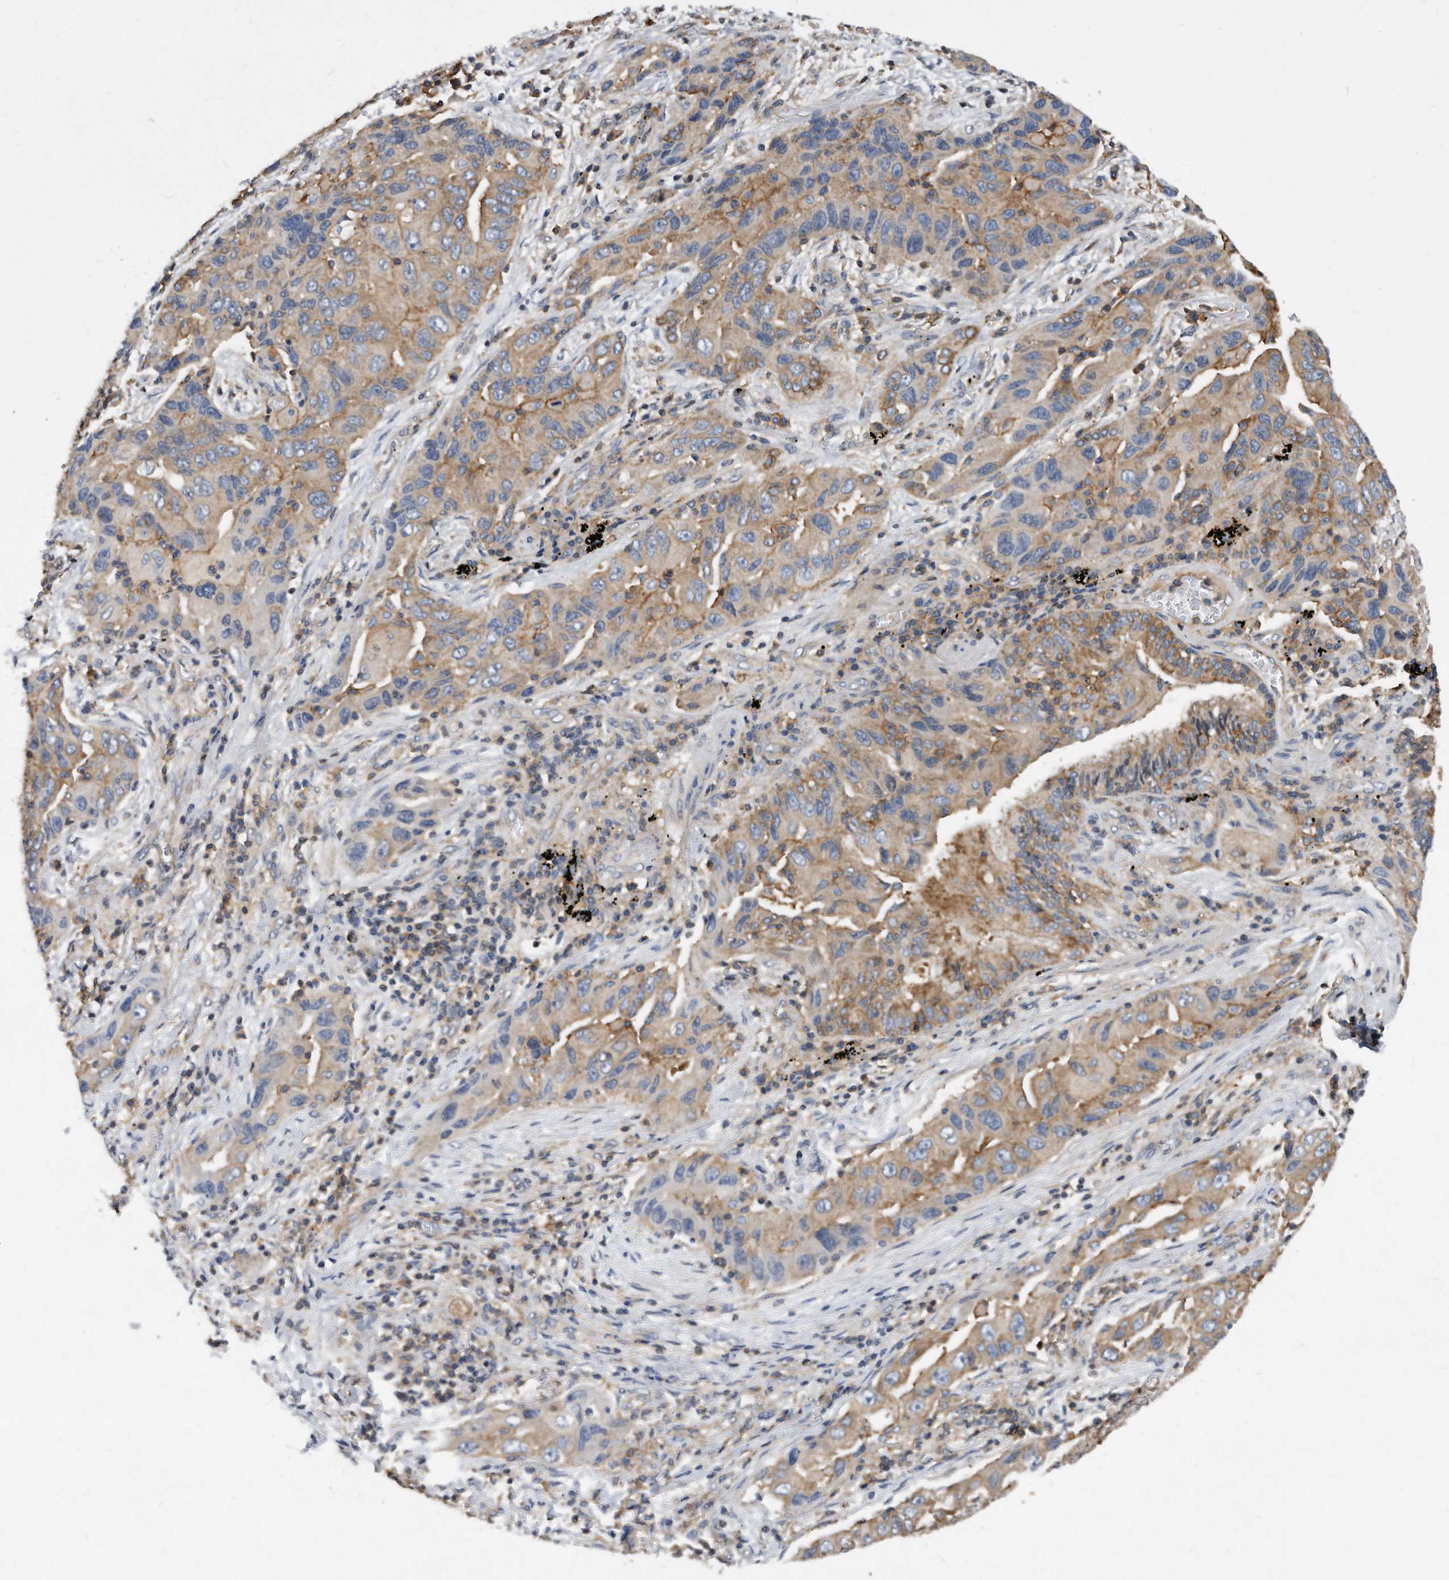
{"staining": {"intensity": "weak", "quantity": "25%-75%", "location": "cytoplasmic/membranous"}, "tissue": "lung cancer", "cell_type": "Tumor cells", "image_type": "cancer", "snomed": [{"axis": "morphology", "description": "Adenocarcinoma, NOS"}, {"axis": "topography", "description": "Lung"}], "caption": "Human lung cancer (adenocarcinoma) stained with a brown dye exhibits weak cytoplasmic/membranous positive staining in approximately 25%-75% of tumor cells.", "gene": "ATG5", "patient": {"sex": "female", "age": 65}}